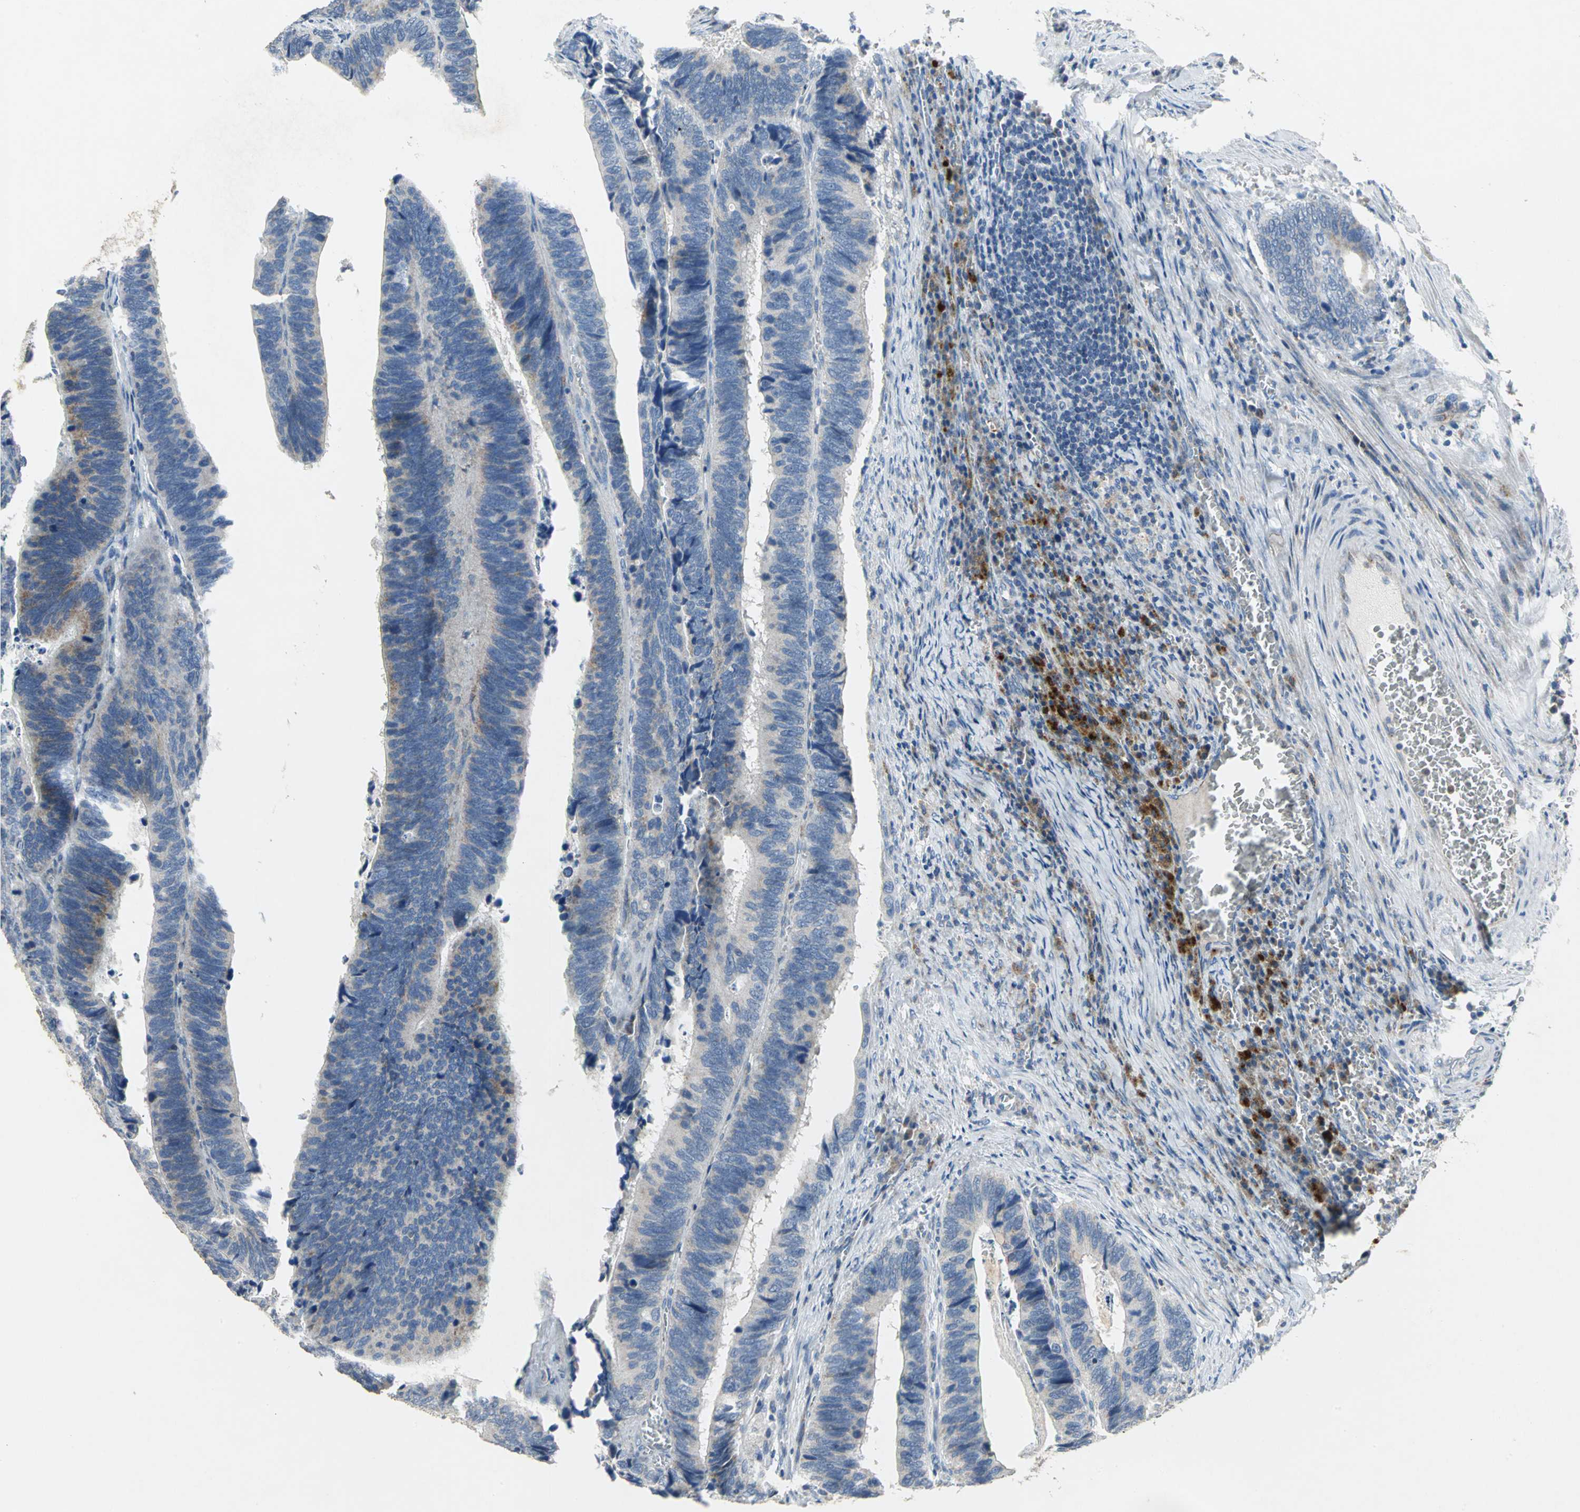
{"staining": {"intensity": "weak", "quantity": "25%-75%", "location": "cytoplasmic/membranous"}, "tissue": "colorectal cancer", "cell_type": "Tumor cells", "image_type": "cancer", "snomed": [{"axis": "morphology", "description": "Adenocarcinoma, NOS"}, {"axis": "topography", "description": "Colon"}], "caption": "This micrograph demonstrates colorectal adenocarcinoma stained with immunohistochemistry (IHC) to label a protein in brown. The cytoplasmic/membranous of tumor cells show weak positivity for the protein. Nuclei are counter-stained blue.", "gene": "SPPL2B", "patient": {"sex": "male", "age": 72}}